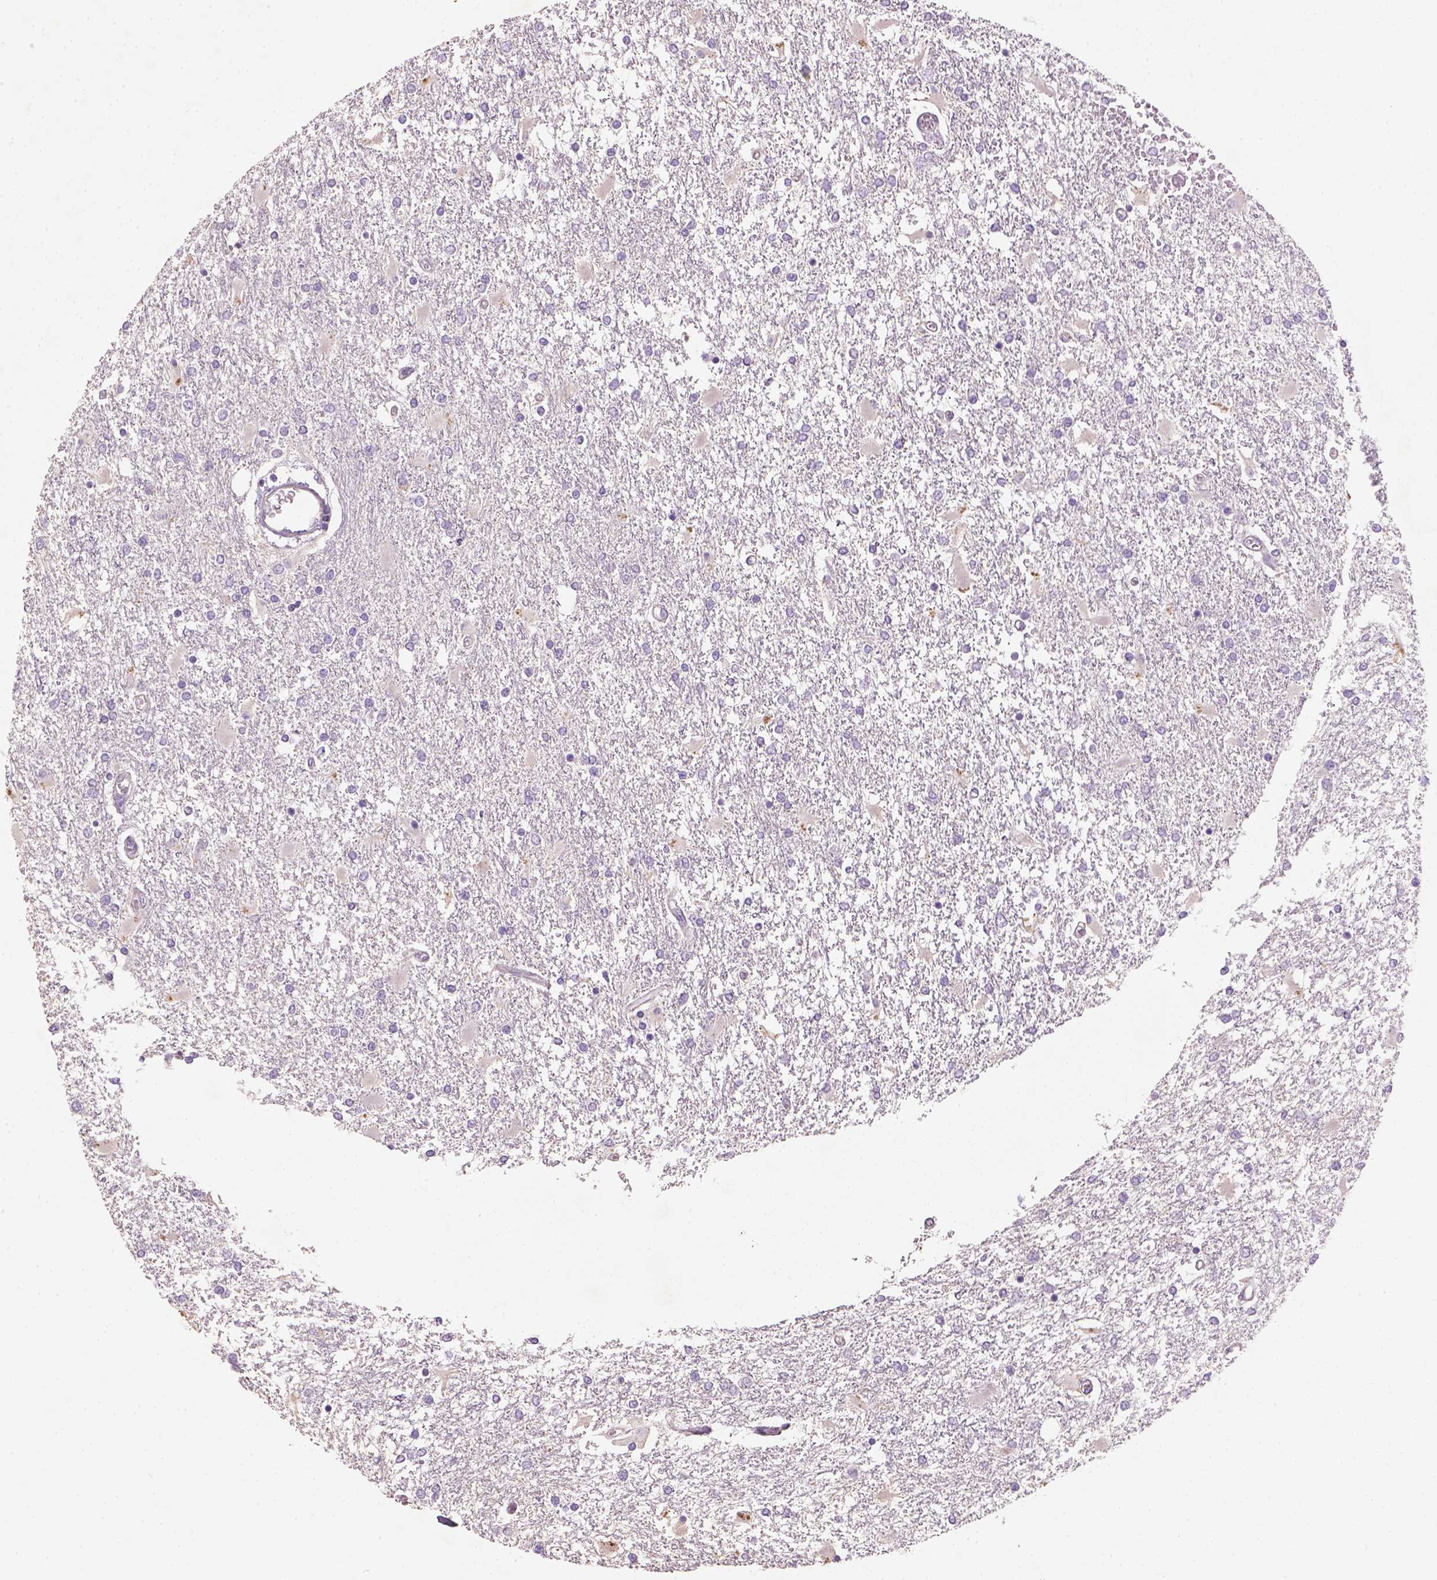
{"staining": {"intensity": "negative", "quantity": "none", "location": "none"}, "tissue": "glioma", "cell_type": "Tumor cells", "image_type": "cancer", "snomed": [{"axis": "morphology", "description": "Glioma, malignant, High grade"}, {"axis": "topography", "description": "Cerebral cortex"}], "caption": "Histopathology image shows no protein positivity in tumor cells of glioma tissue.", "gene": "NUDT6", "patient": {"sex": "male", "age": 79}}